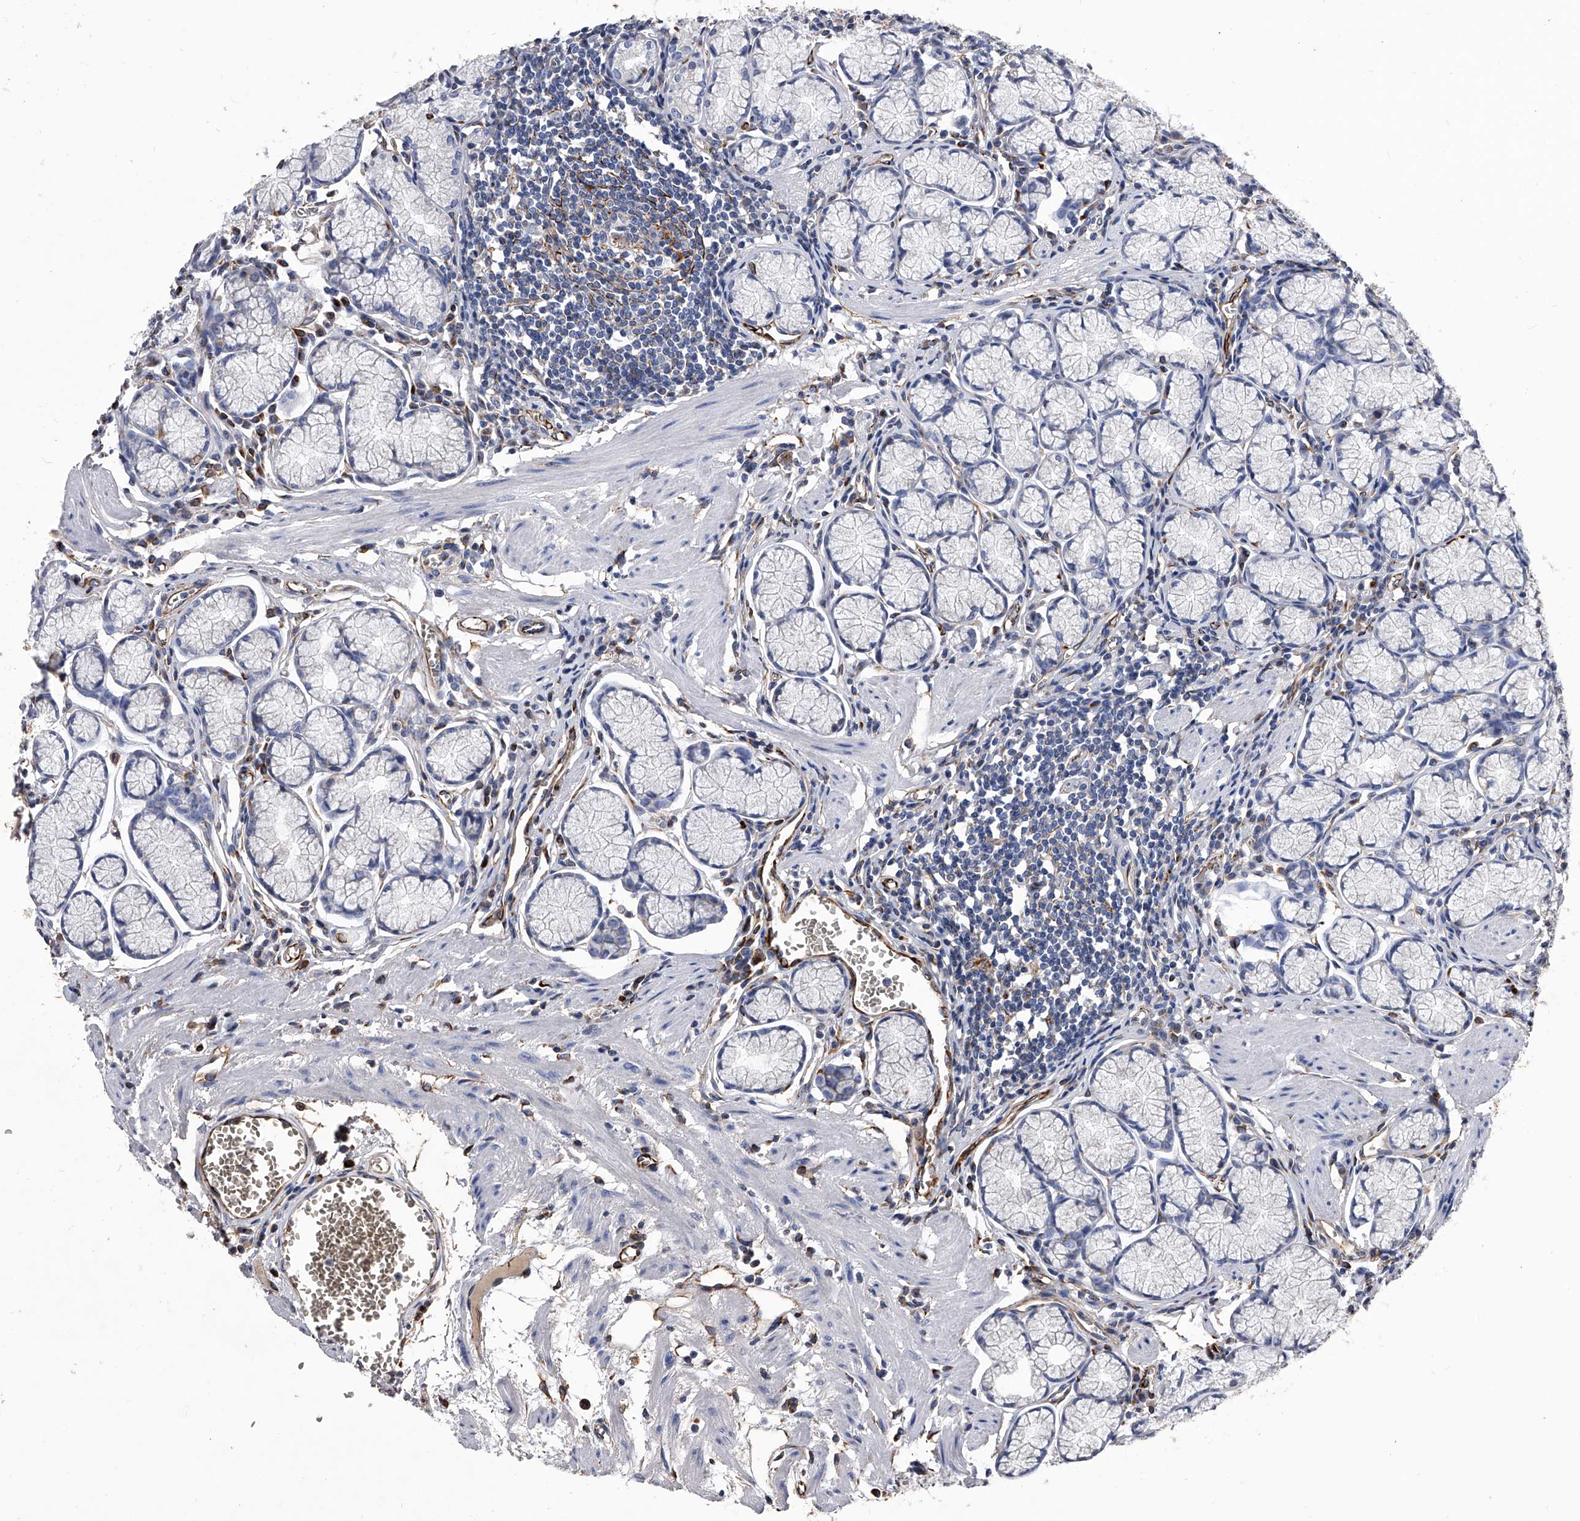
{"staining": {"intensity": "negative", "quantity": "none", "location": "none"}, "tissue": "stomach", "cell_type": "Glandular cells", "image_type": "normal", "snomed": [{"axis": "morphology", "description": "Normal tissue, NOS"}, {"axis": "topography", "description": "Stomach"}], "caption": "Micrograph shows no significant protein expression in glandular cells of normal stomach.", "gene": "EFCAB7", "patient": {"sex": "male", "age": 55}}